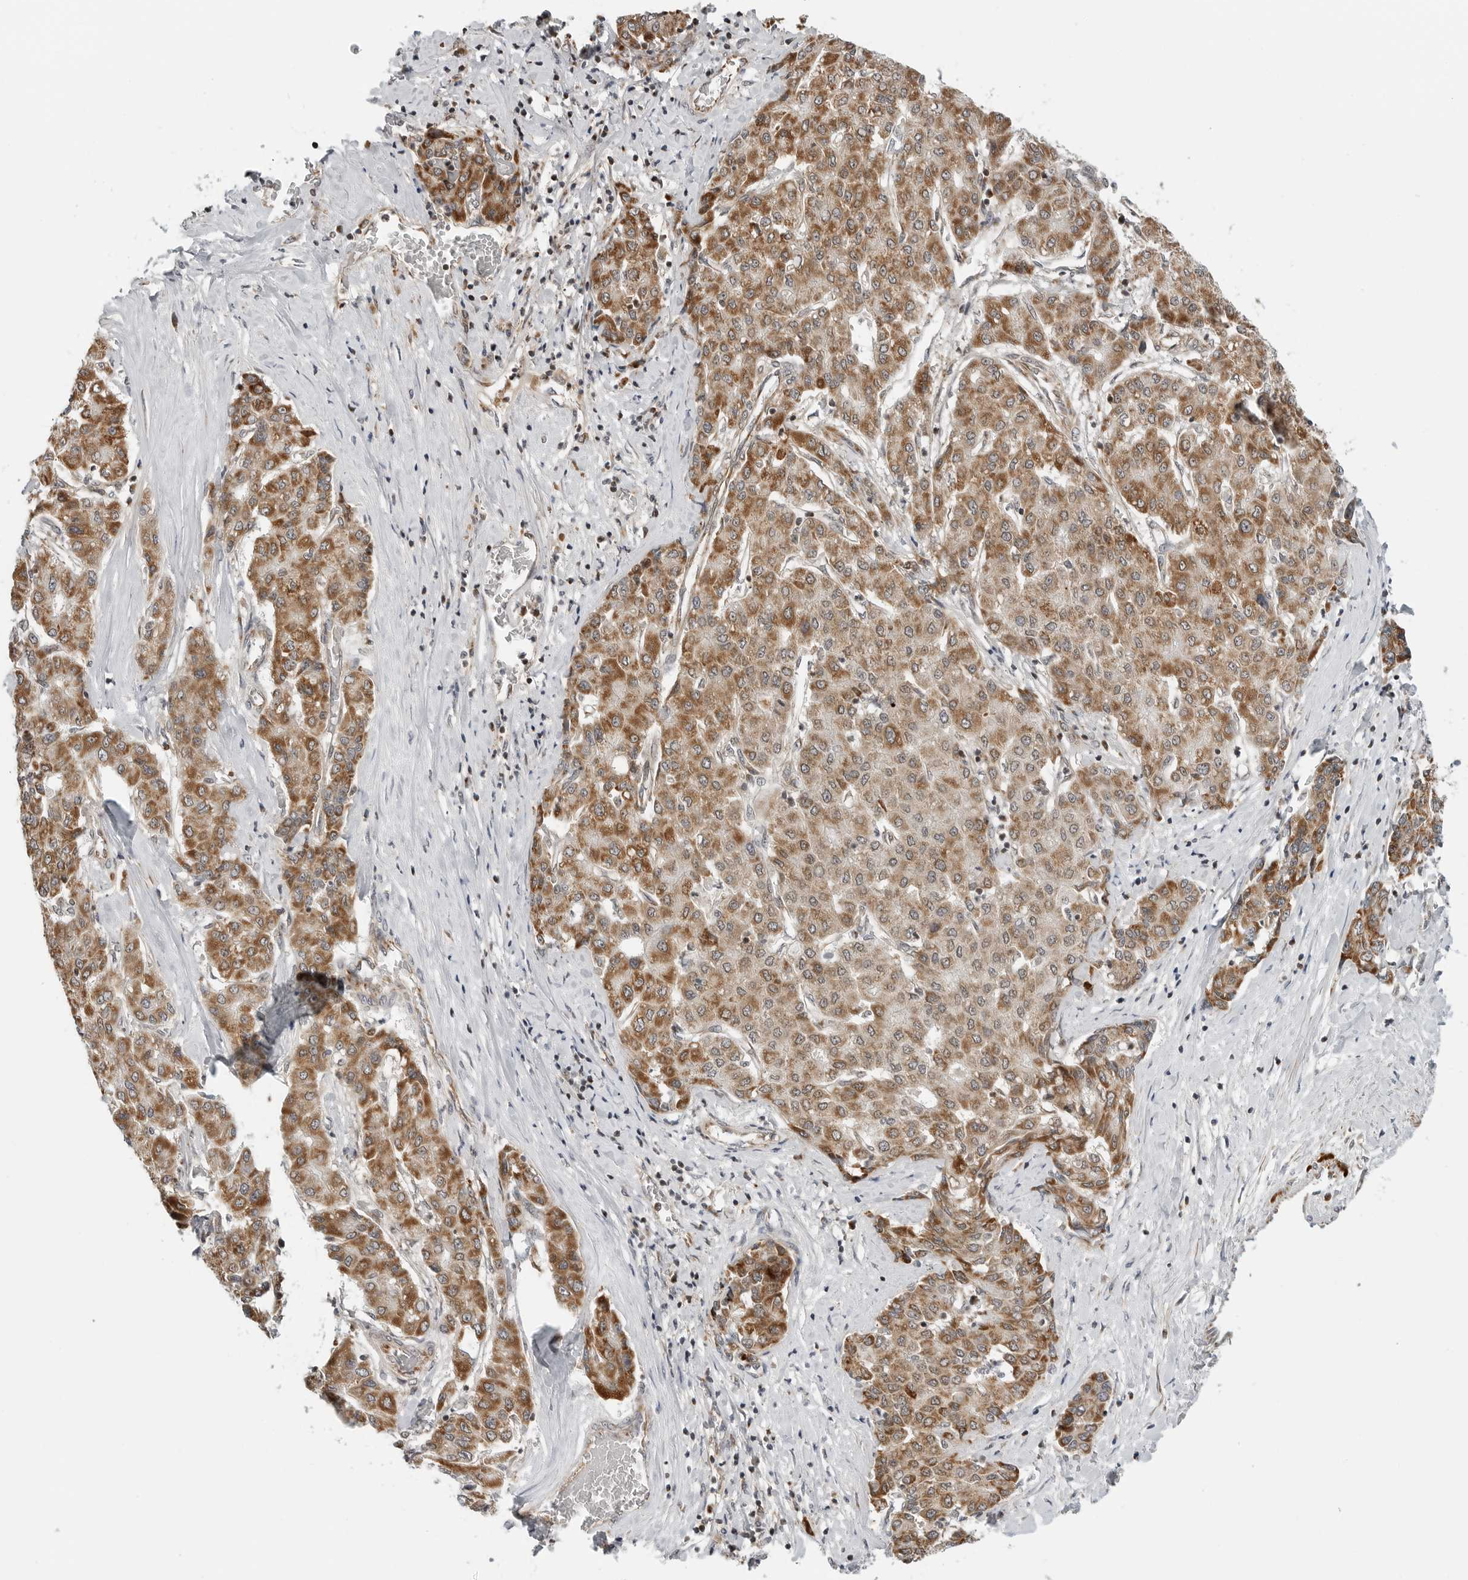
{"staining": {"intensity": "moderate", "quantity": ">75%", "location": "cytoplasmic/membranous"}, "tissue": "liver cancer", "cell_type": "Tumor cells", "image_type": "cancer", "snomed": [{"axis": "morphology", "description": "Carcinoma, Hepatocellular, NOS"}, {"axis": "topography", "description": "Liver"}], "caption": "Protein positivity by IHC displays moderate cytoplasmic/membranous staining in approximately >75% of tumor cells in liver hepatocellular carcinoma. The protein is shown in brown color, while the nuclei are stained blue.", "gene": "PEX2", "patient": {"sex": "male", "age": 65}}